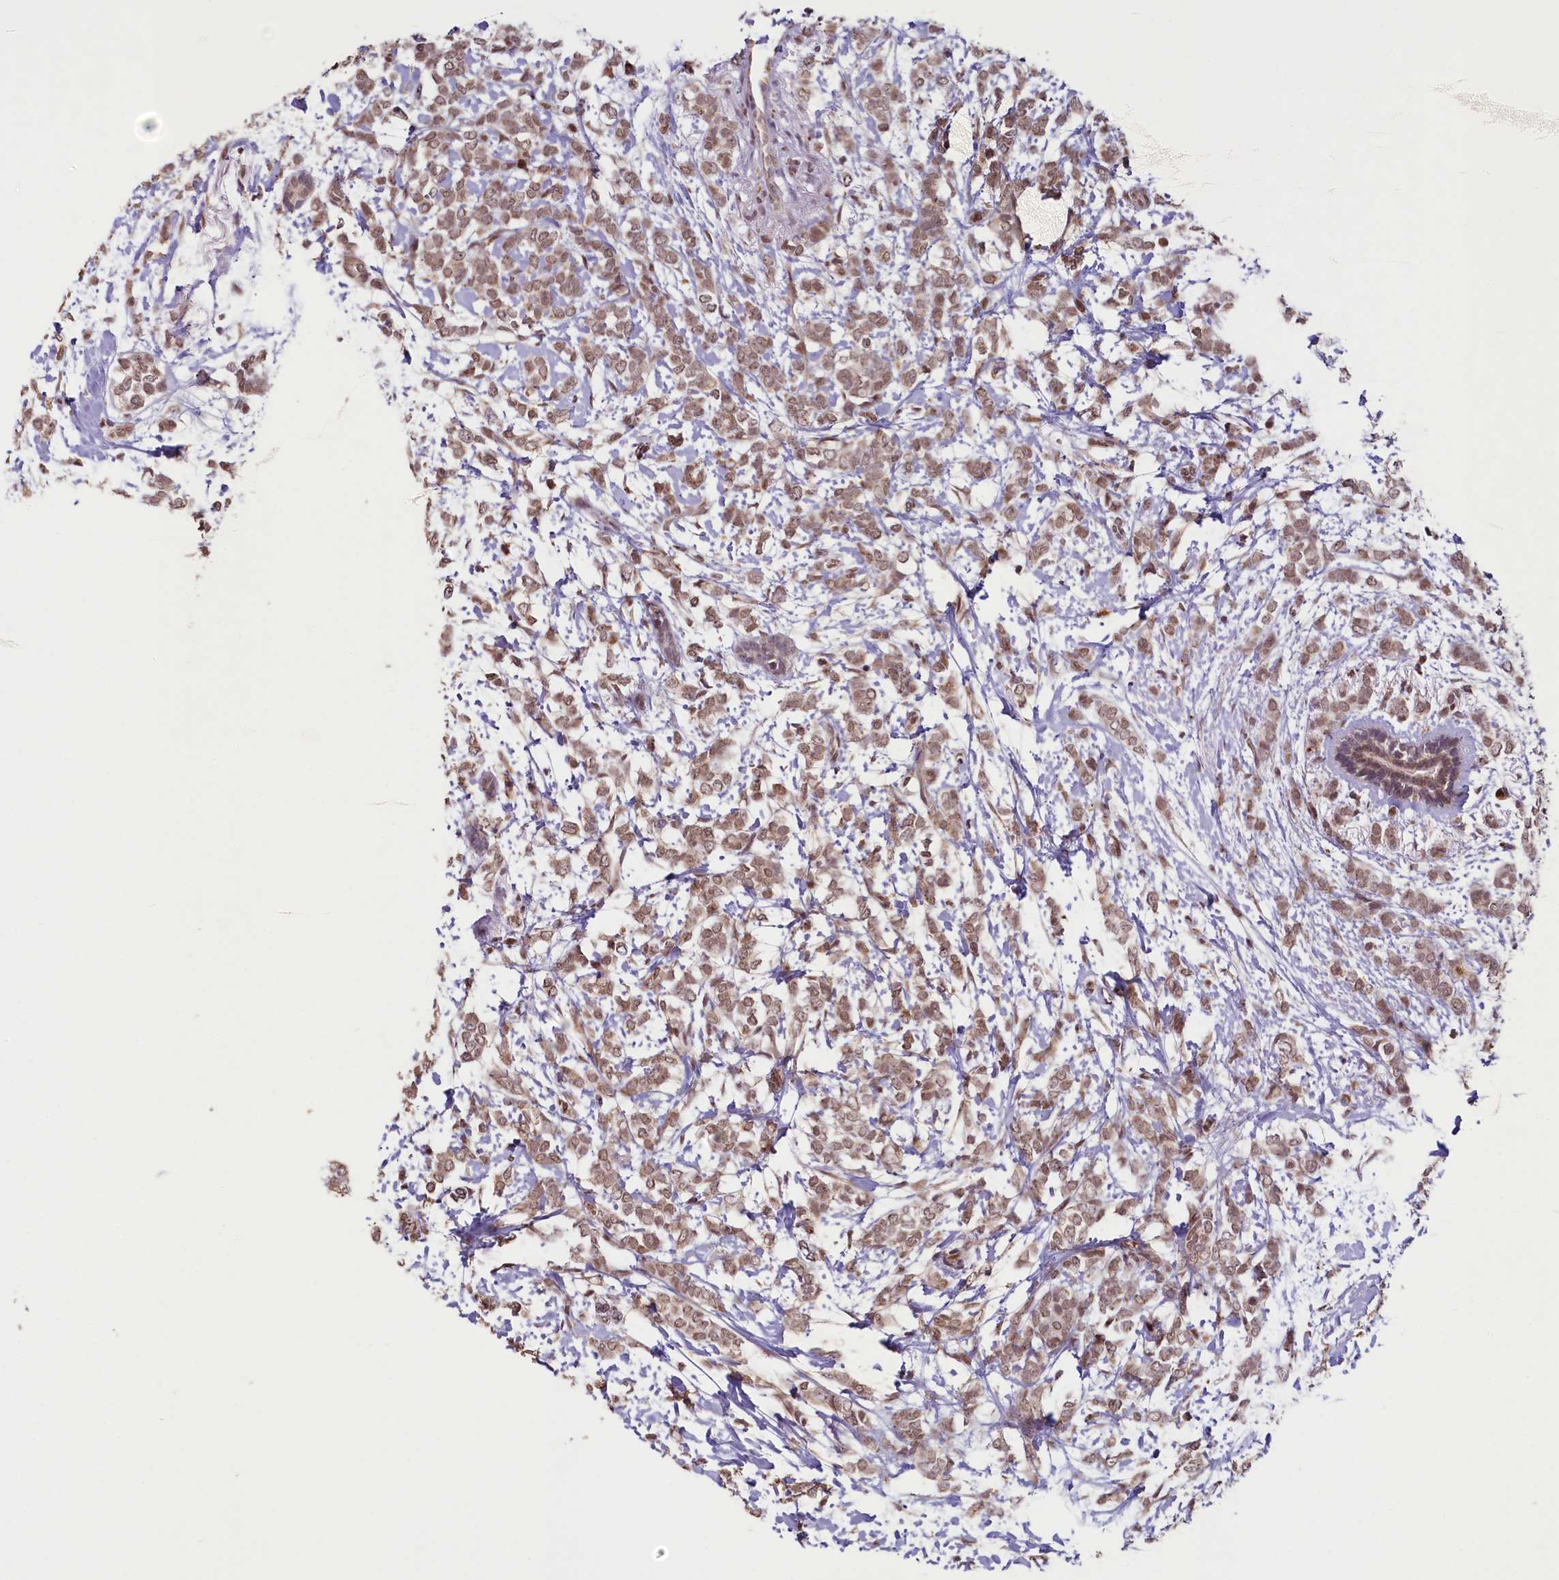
{"staining": {"intensity": "moderate", "quantity": ">75%", "location": "cytoplasmic/membranous,nuclear"}, "tissue": "breast cancer", "cell_type": "Tumor cells", "image_type": "cancer", "snomed": [{"axis": "morphology", "description": "Normal tissue, NOS"}, {"axis": "morphology", "description": "Lobular carcinoma"}, {"axis": "topography", "description": "Breast"}], "caption": "Breast lobular carcinoma was stained to show a protein in brown. There is medium levels of moderate cytoplasmic/membranous and nuclear expression in approximately >75% of tumor cells.", "gene": "PDE6D", "patient": {"sex": "female", "age": 47}}